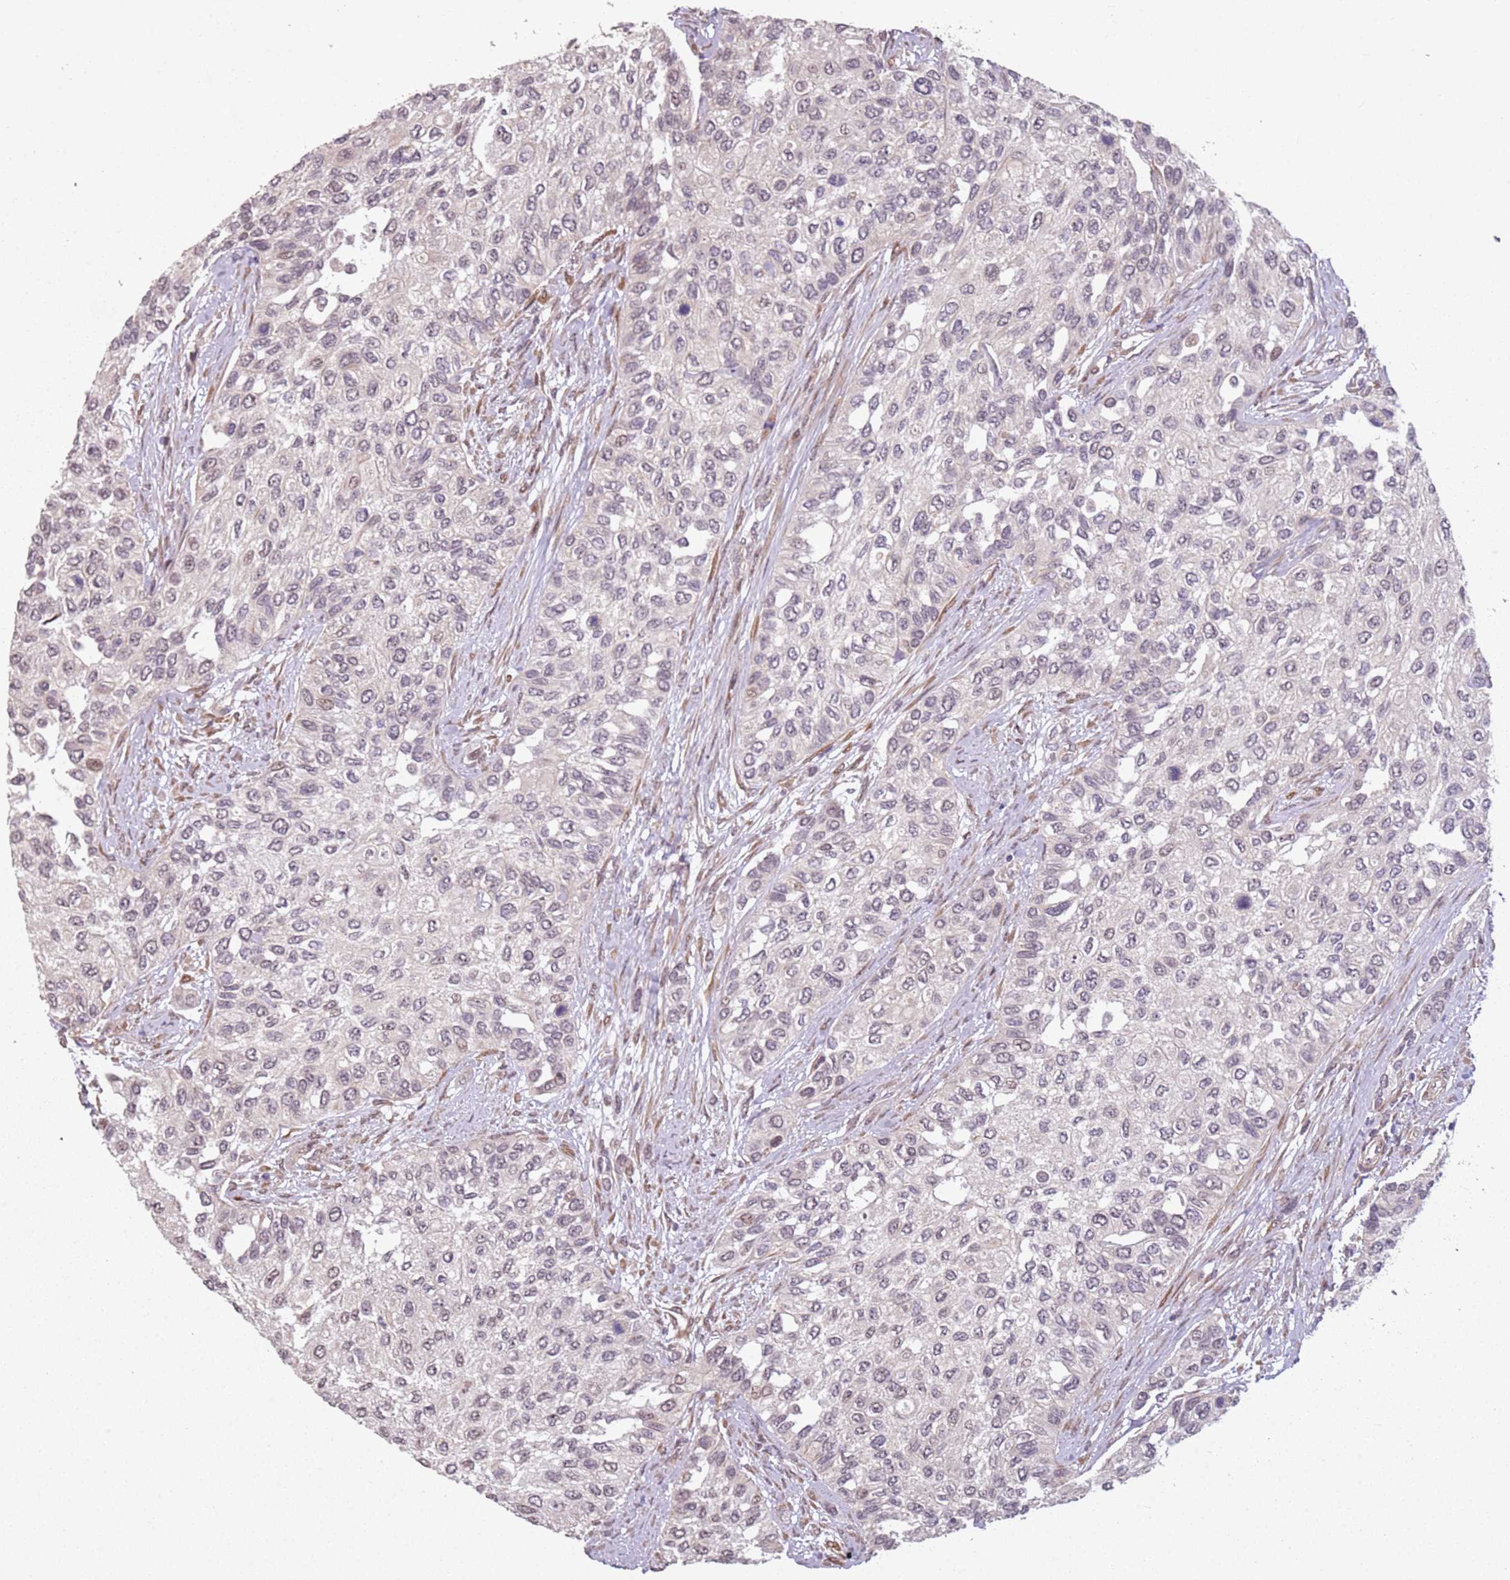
{"staining": {"intensity": "moderate", "quantity": "<25%", "location": "nuclear"}, "tissue": "urothelial cancer", "cell_type": "Tumor cells", "image_type": "cancer", "snomed": [{"axis": "morphology", "description": "Normal tissue, NOS"}, {"axis": "morphology", "description": "Urothelial carcinoma, High grade"}, {"axis": "topography", "description": "Vascular tissue"}, {"axis": "topography", "description": "Urinary bladder"}], "caption": "IHC of urothelial cancer shows low levels of moderate nuclear expression in approximately <25% of tumor cells.", "gene": "CHURC1", "patient": {"sex": "female", "age": 56}}